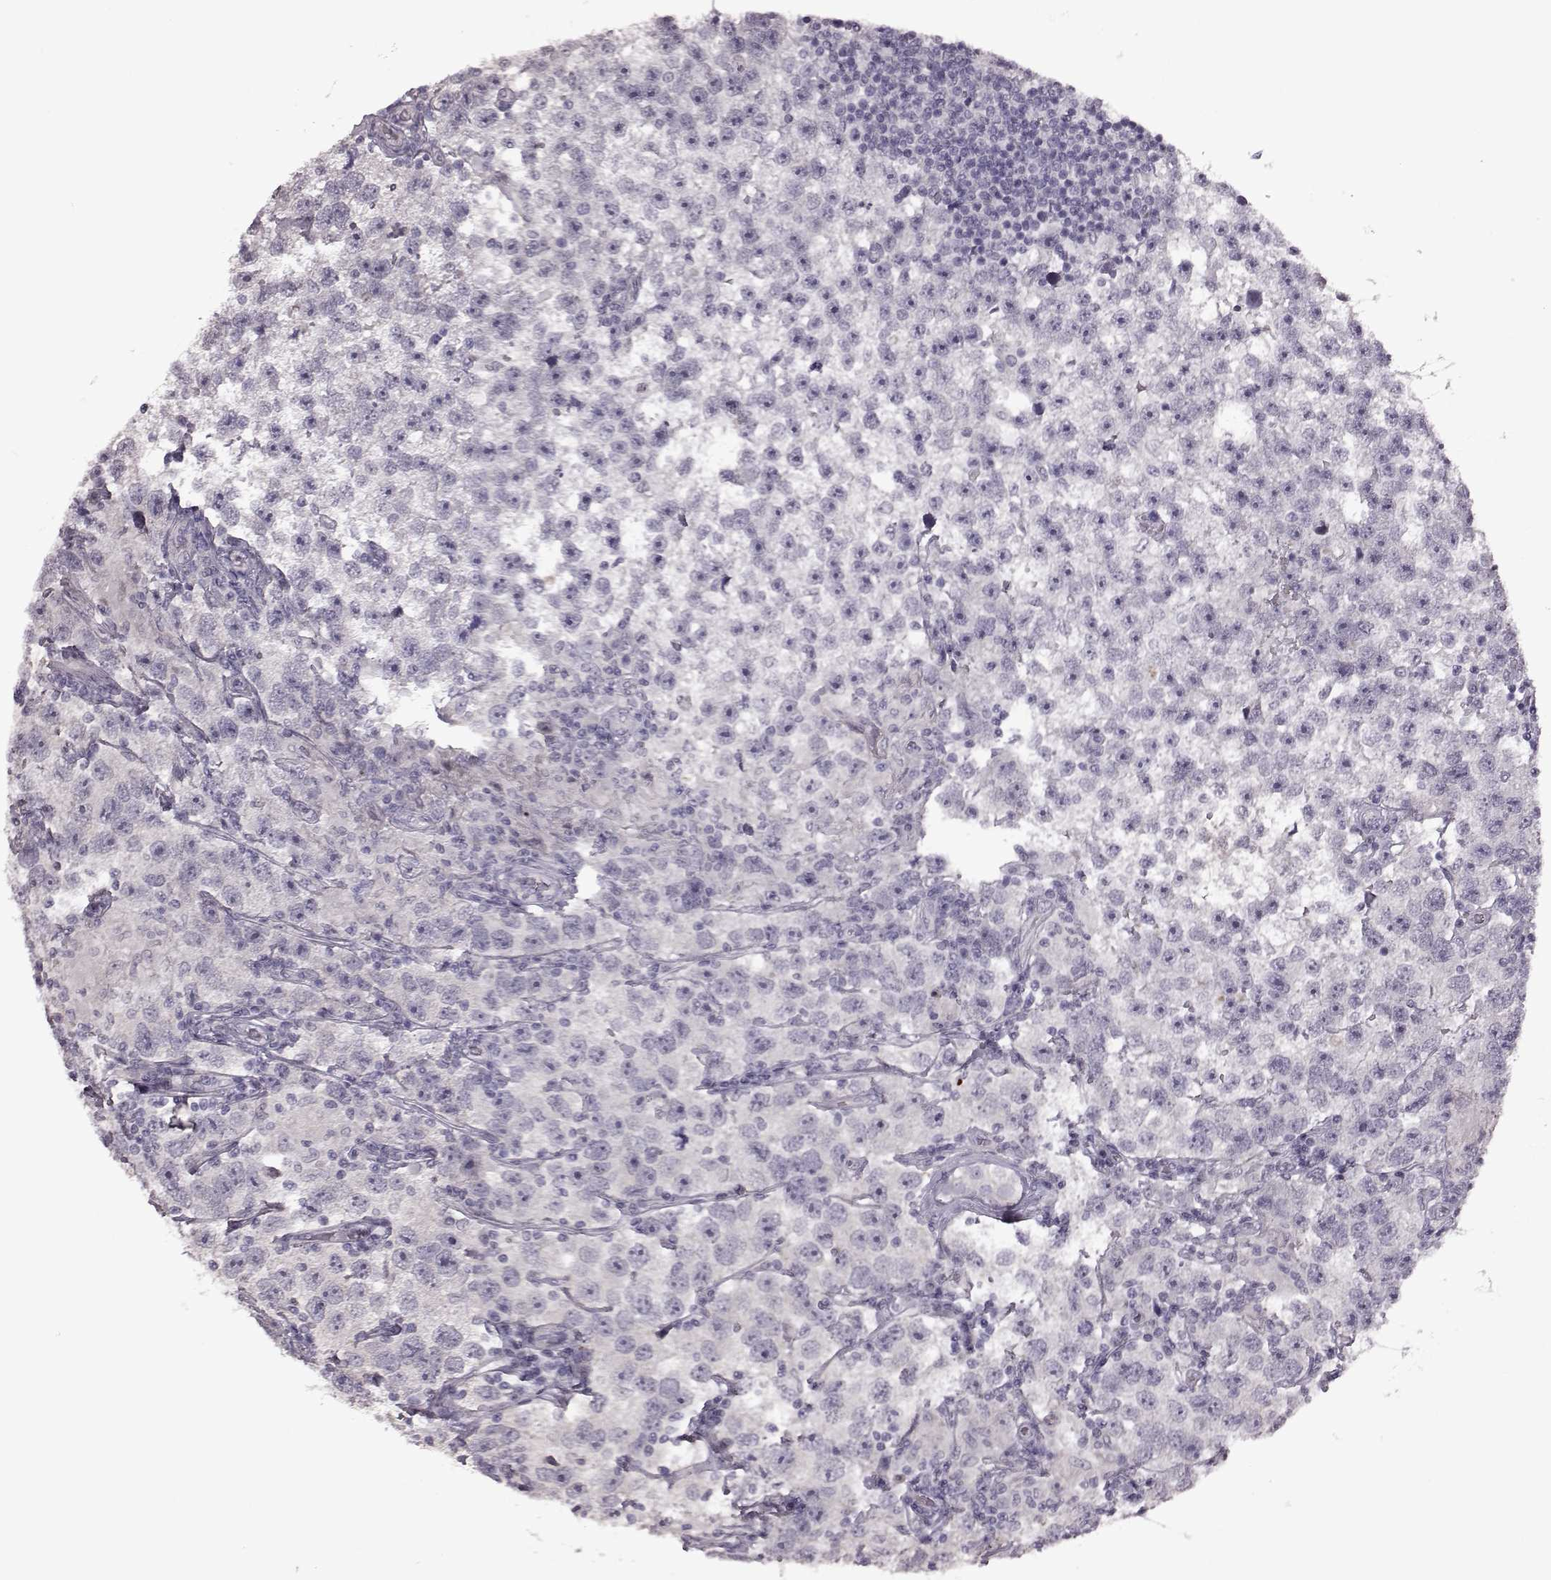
{"staining": {"intensity": "negative", "quantity": "none", "location": "none"}, "tissue": "testis cancer", "cell_type": "Tumor cells", "image_type": "cancer", "snomed": [{"axis": "morphology", "description": "Seminoma, NOS"}, {"axis": "topography", "description": "Testis"}], "caption": "The histopathology image exhibits no significant expression in tumor cells of testis seminoma.", "gene": "GAL", "patient": {"sex": "male", "age": 26}}